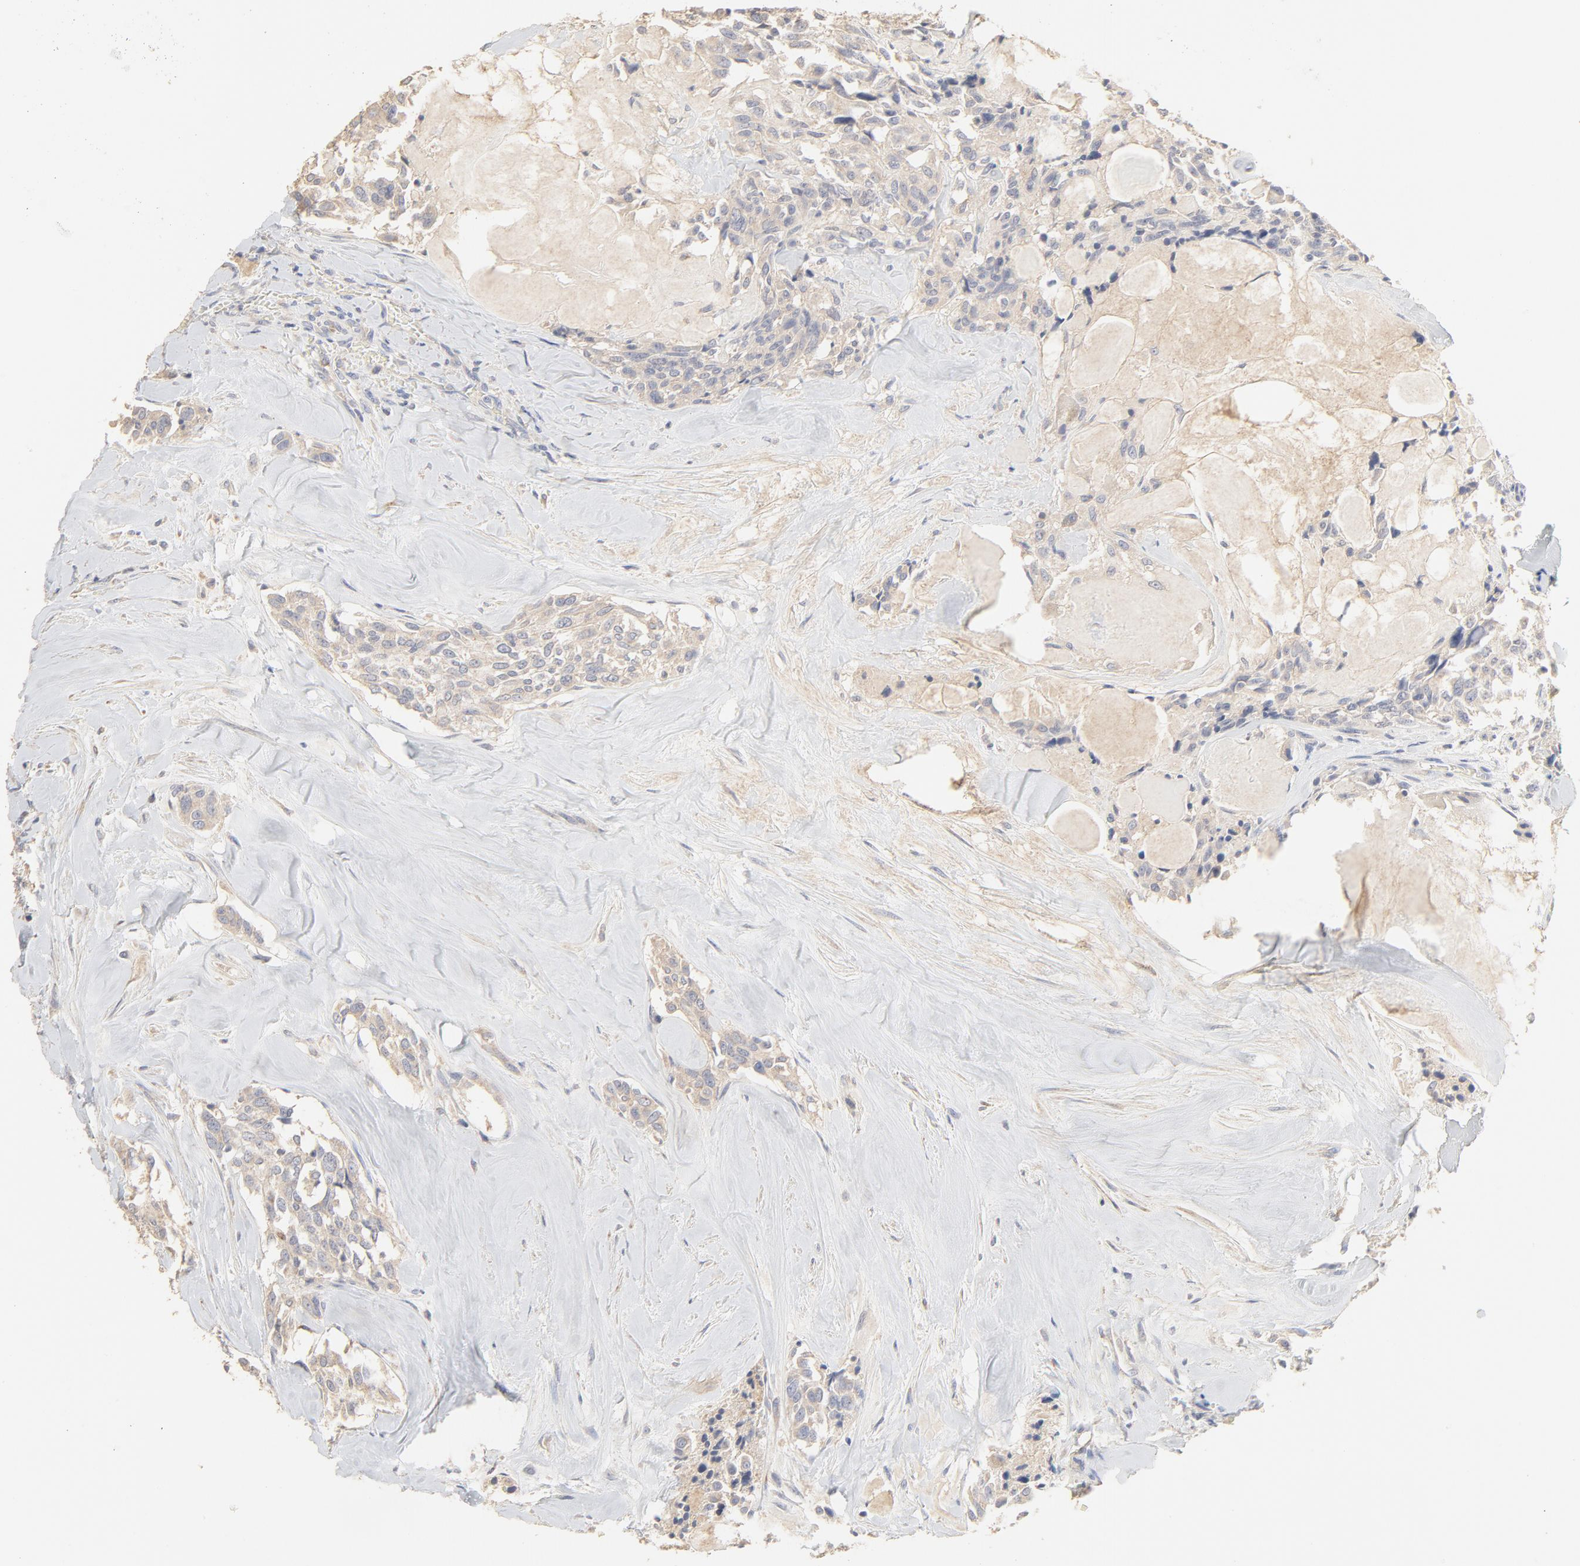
{"staining": {"intensity": "negative", "quantity": "none", "location": "none"}, "tissue": "thyroid cancer", "cell_type": "Tumor cells", "image_type": "cancer", "snomed": [{"axis": "morphology", "description": "Carcinoma, NOS"}, {"axis": "morphology", "description": "Carcinoid, malignant, NOS"}, {"axis": "topography", "description": "Thyroid gland"}], "caption": "An immunohistochemistry (IHC) image of thyroid cancer (carcinoma) is shown. There is no staining in tumor cells of thyroid cancer (carcinoma).", "gene": "FCGBP", "patient": {"sex": "male", "age": 33}}